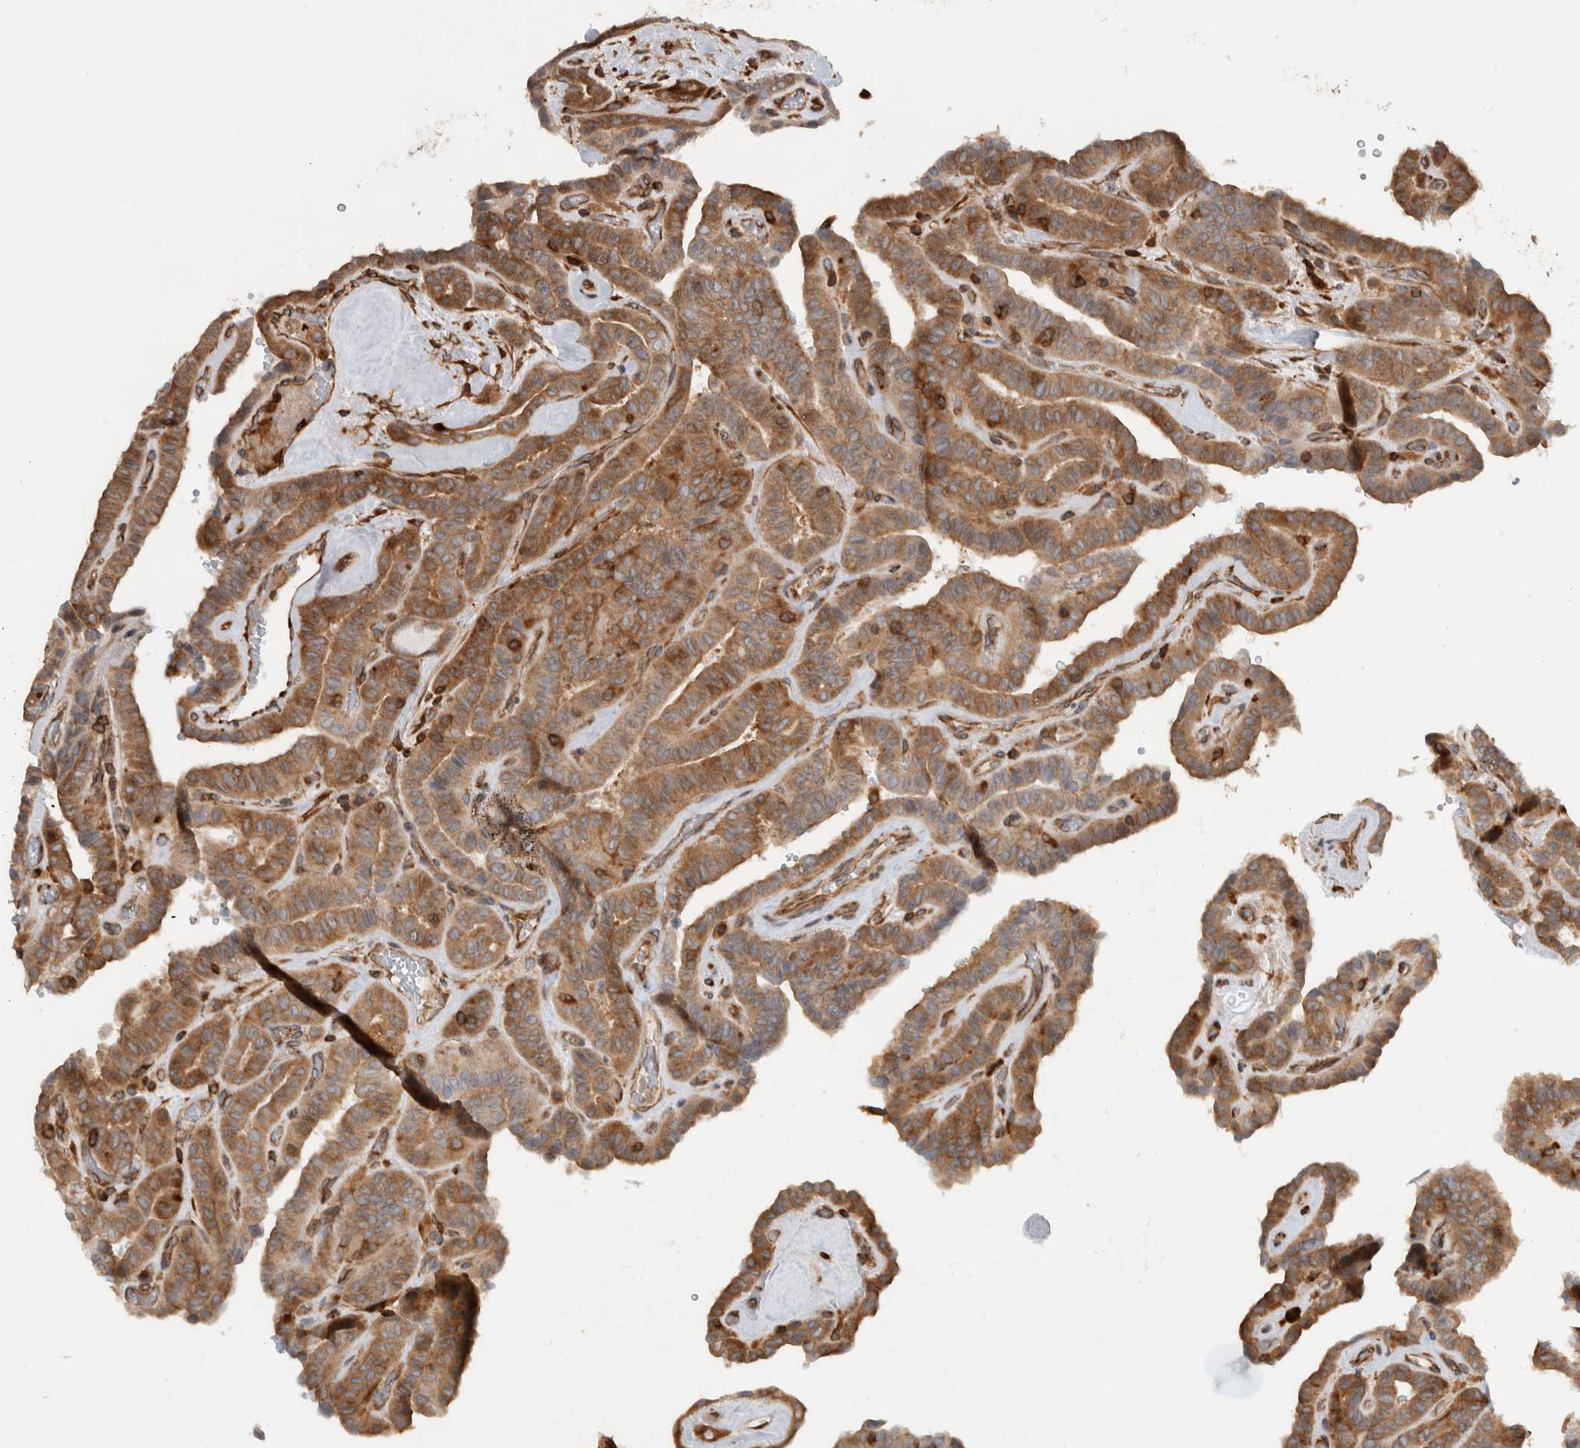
{"staining": {"intensity": "moderate", "quantity": ">75%", "location": "cytoplasmic/membranous"}, "tissue": "thyroid cancer", "cell_type": "Tumor cells", "image_type": "cancer", "snomed": [{"axis": "morphology", "description": "Papillary adenocarcinoma, NOS"}, {"axis": "topography", "description": "Thyroid gland"}], "caption": "A high-resolution image shows immunohistochemistry (IHC) staining of papillary adenocarcinoma (thyroid), which shows moderate cytoplasmic/membranous staining in about >75% of tumor cells.", "gene": "CNTROB", "patient": {"sex": "male", "age": 77}}